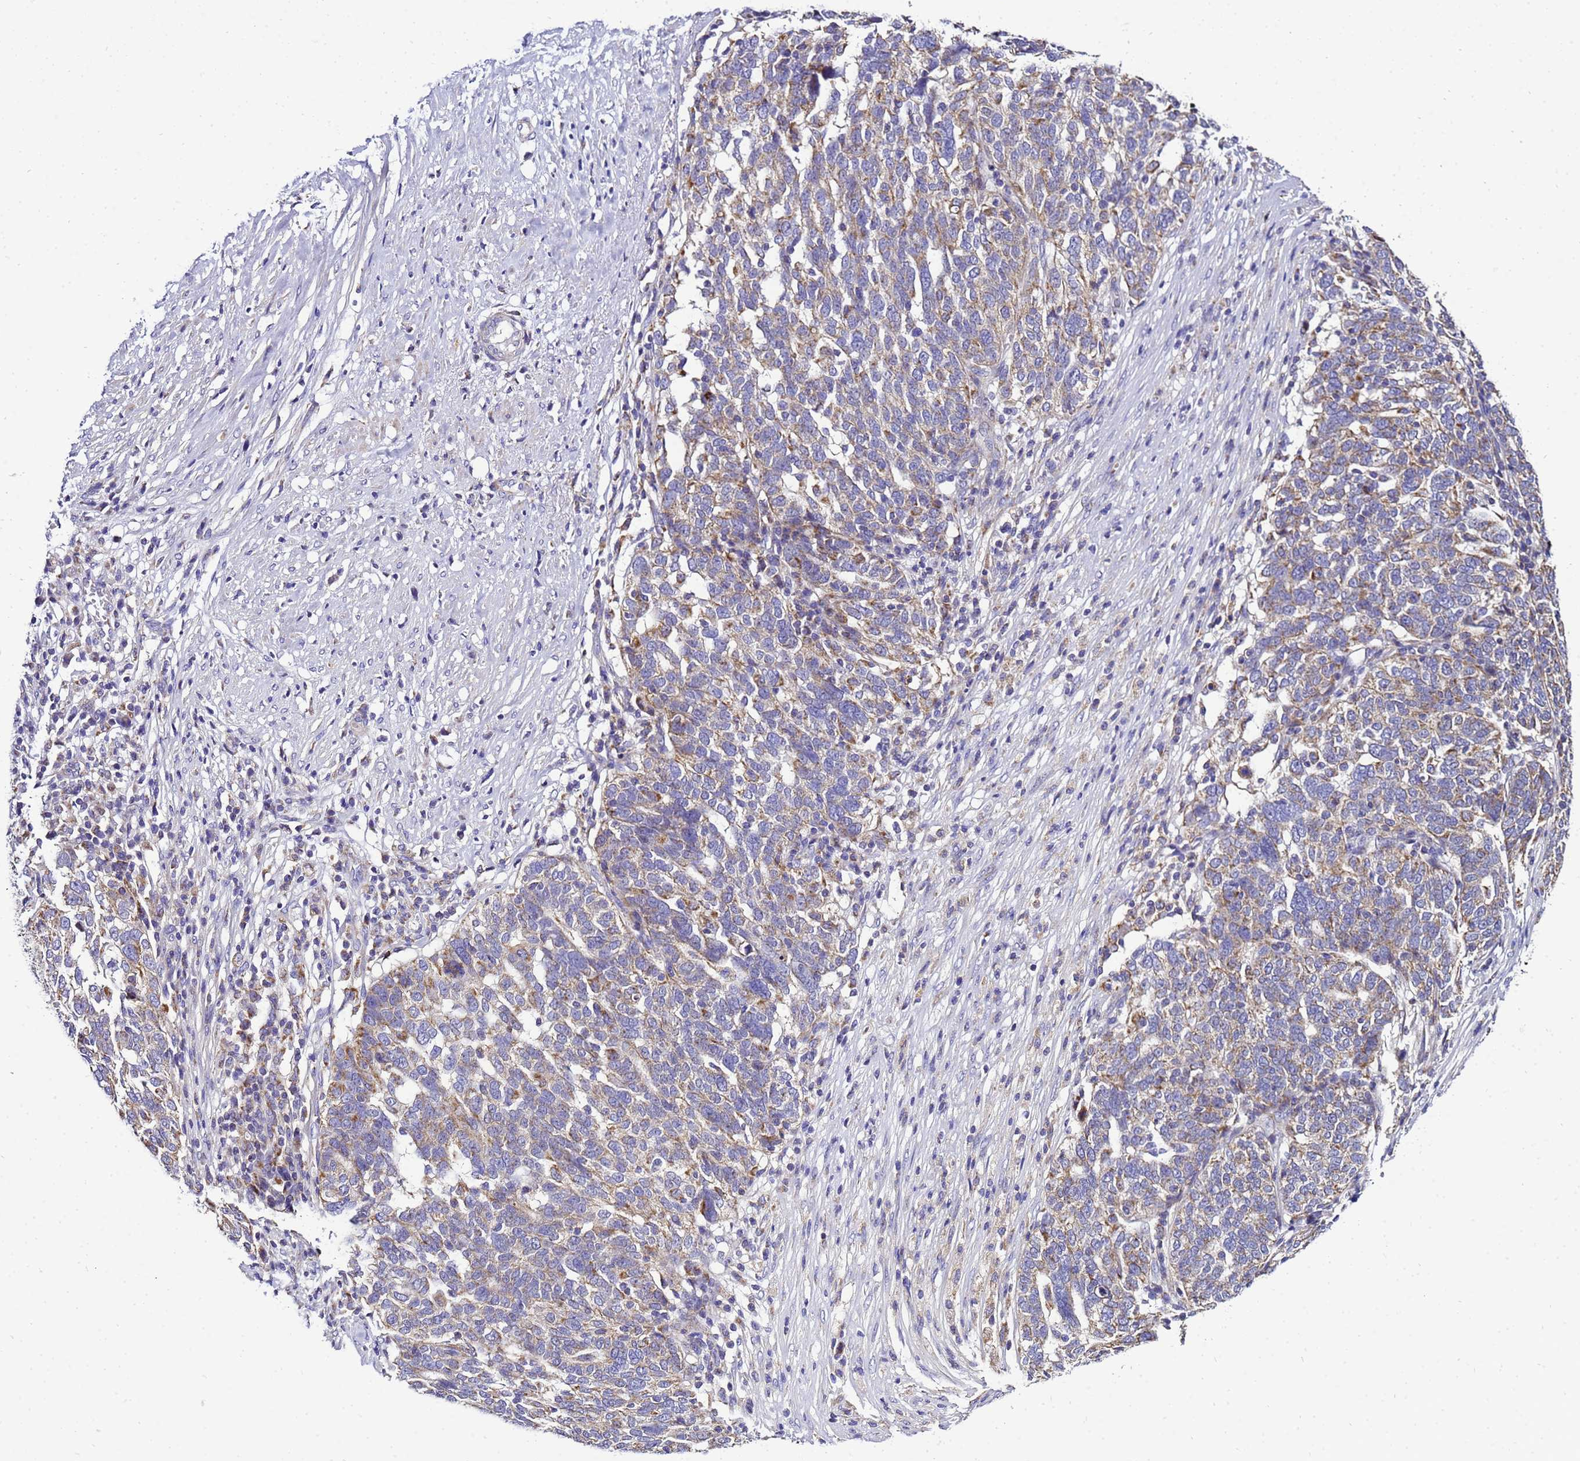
{"staining": {"intensity": "moderate", "quantity": "<25%", "location": "cytoplasmic/membranous"}, "tissue": "ovarian cancer", "cell_type": "Tumor cells", "image_type": "cancer", "snomed": [{"axis": "morphology", "description": "Cystadenocarcinoma, serous, NOS"}, {"axis": "topography", "description": "Ovary"}], "caption": "Ovarian serous cystadenocarcinoma was stained to show a protein in brown. There is low levels of moderate cytoplasmic/membranous positivity in approximately <25% of tumor cells.", "gene": "HIGD2A", "patient": {"sex": "female", "age": 59}}